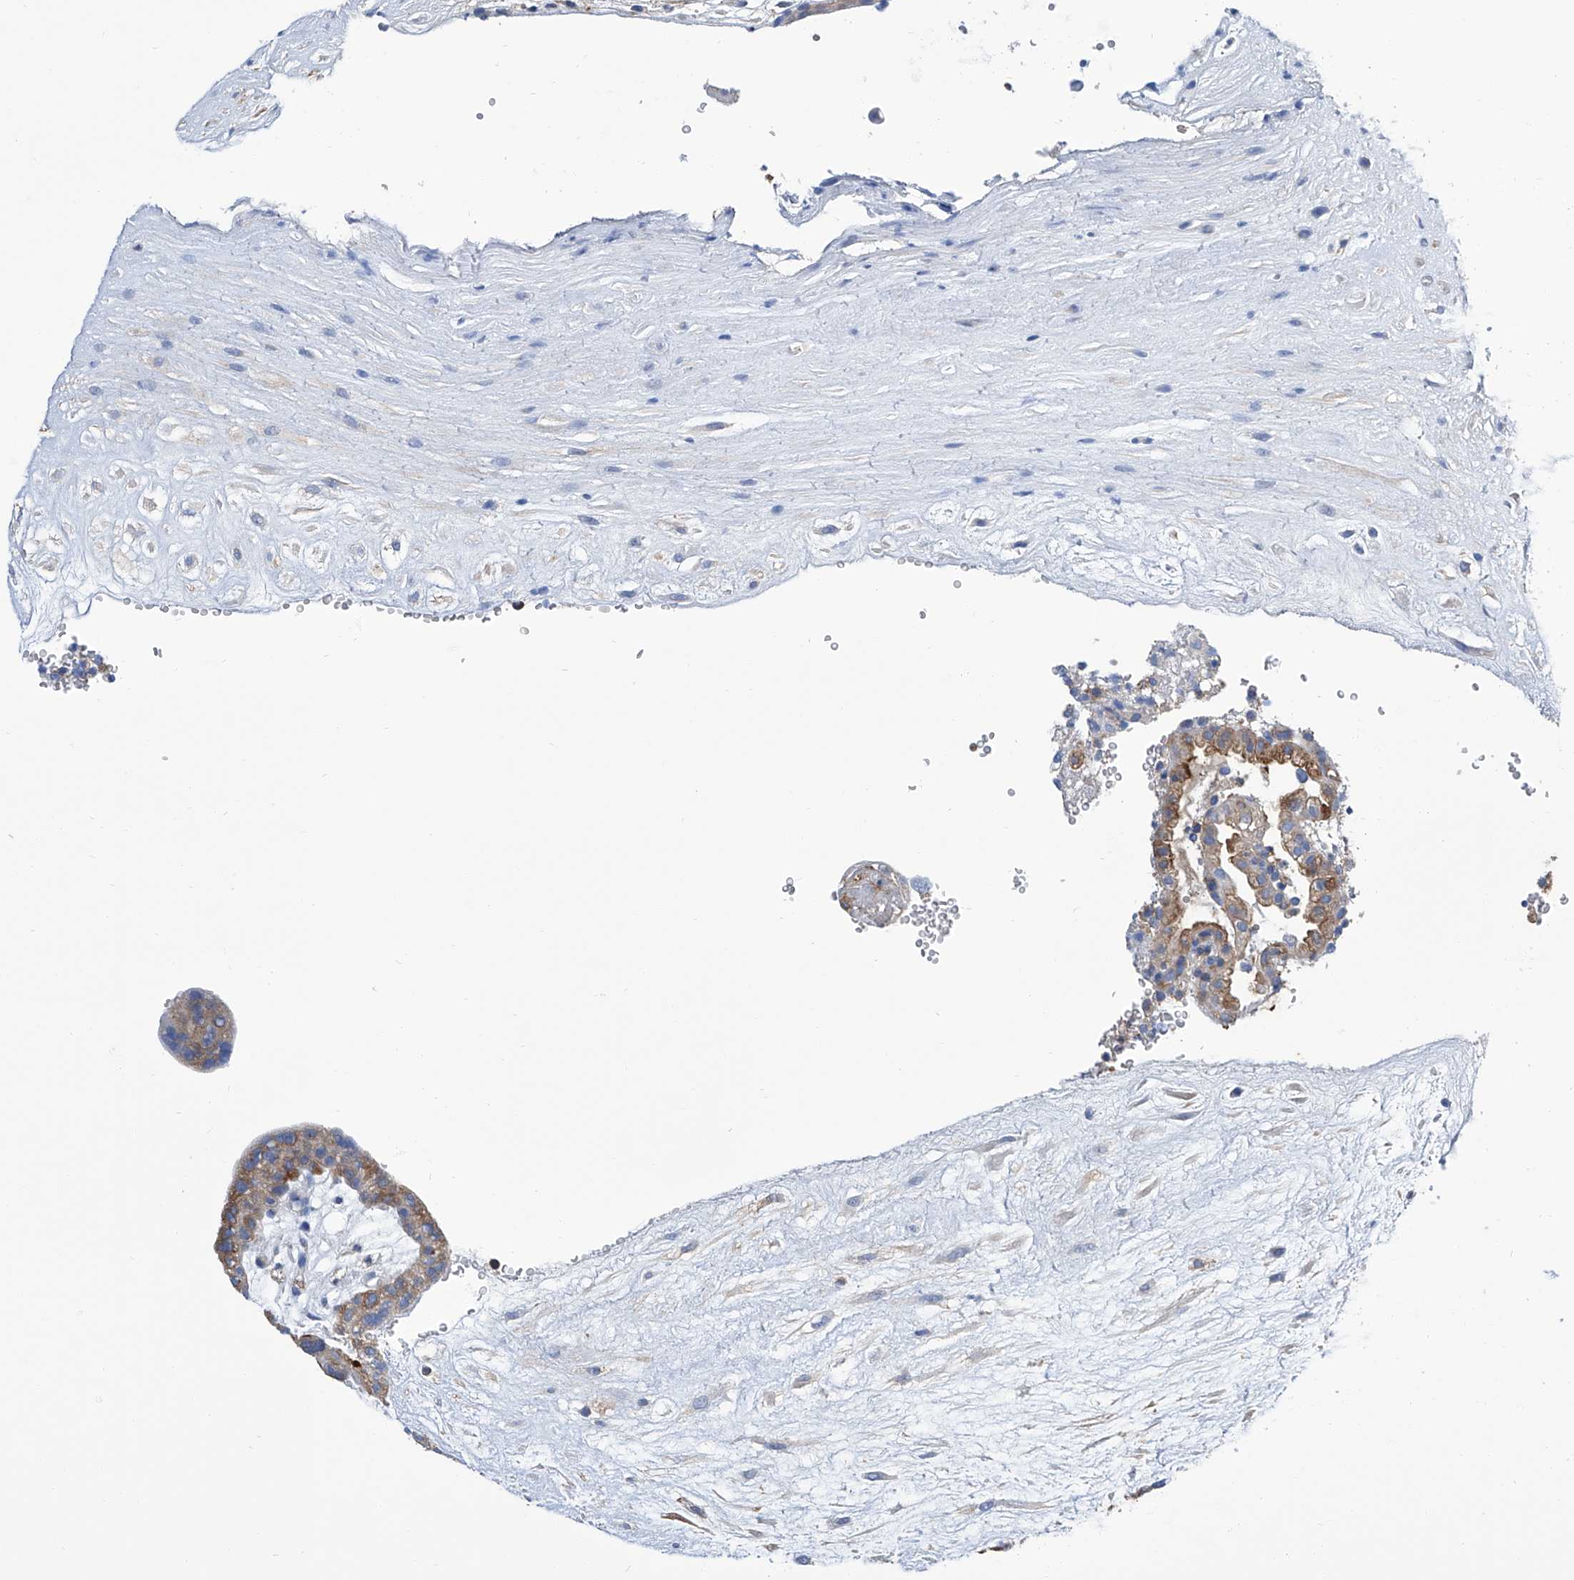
{"staining": {"intensity": "negative", "quantity": "none", "location": "none"}, "tissue": "placenta", "cell_type": "Decidual cells", "image_type": "normal", "snomed": [{"axis": "morphology", "description": "Normal tissue, NOS"}, {"axis": "topography", "description": "Placenta"}], "caption": "Immunohistochemical staining of normal placenta shows no significant expression in decidual cells.", "gene": "GPT", "patient": {"sex": "female", "age": 18}}